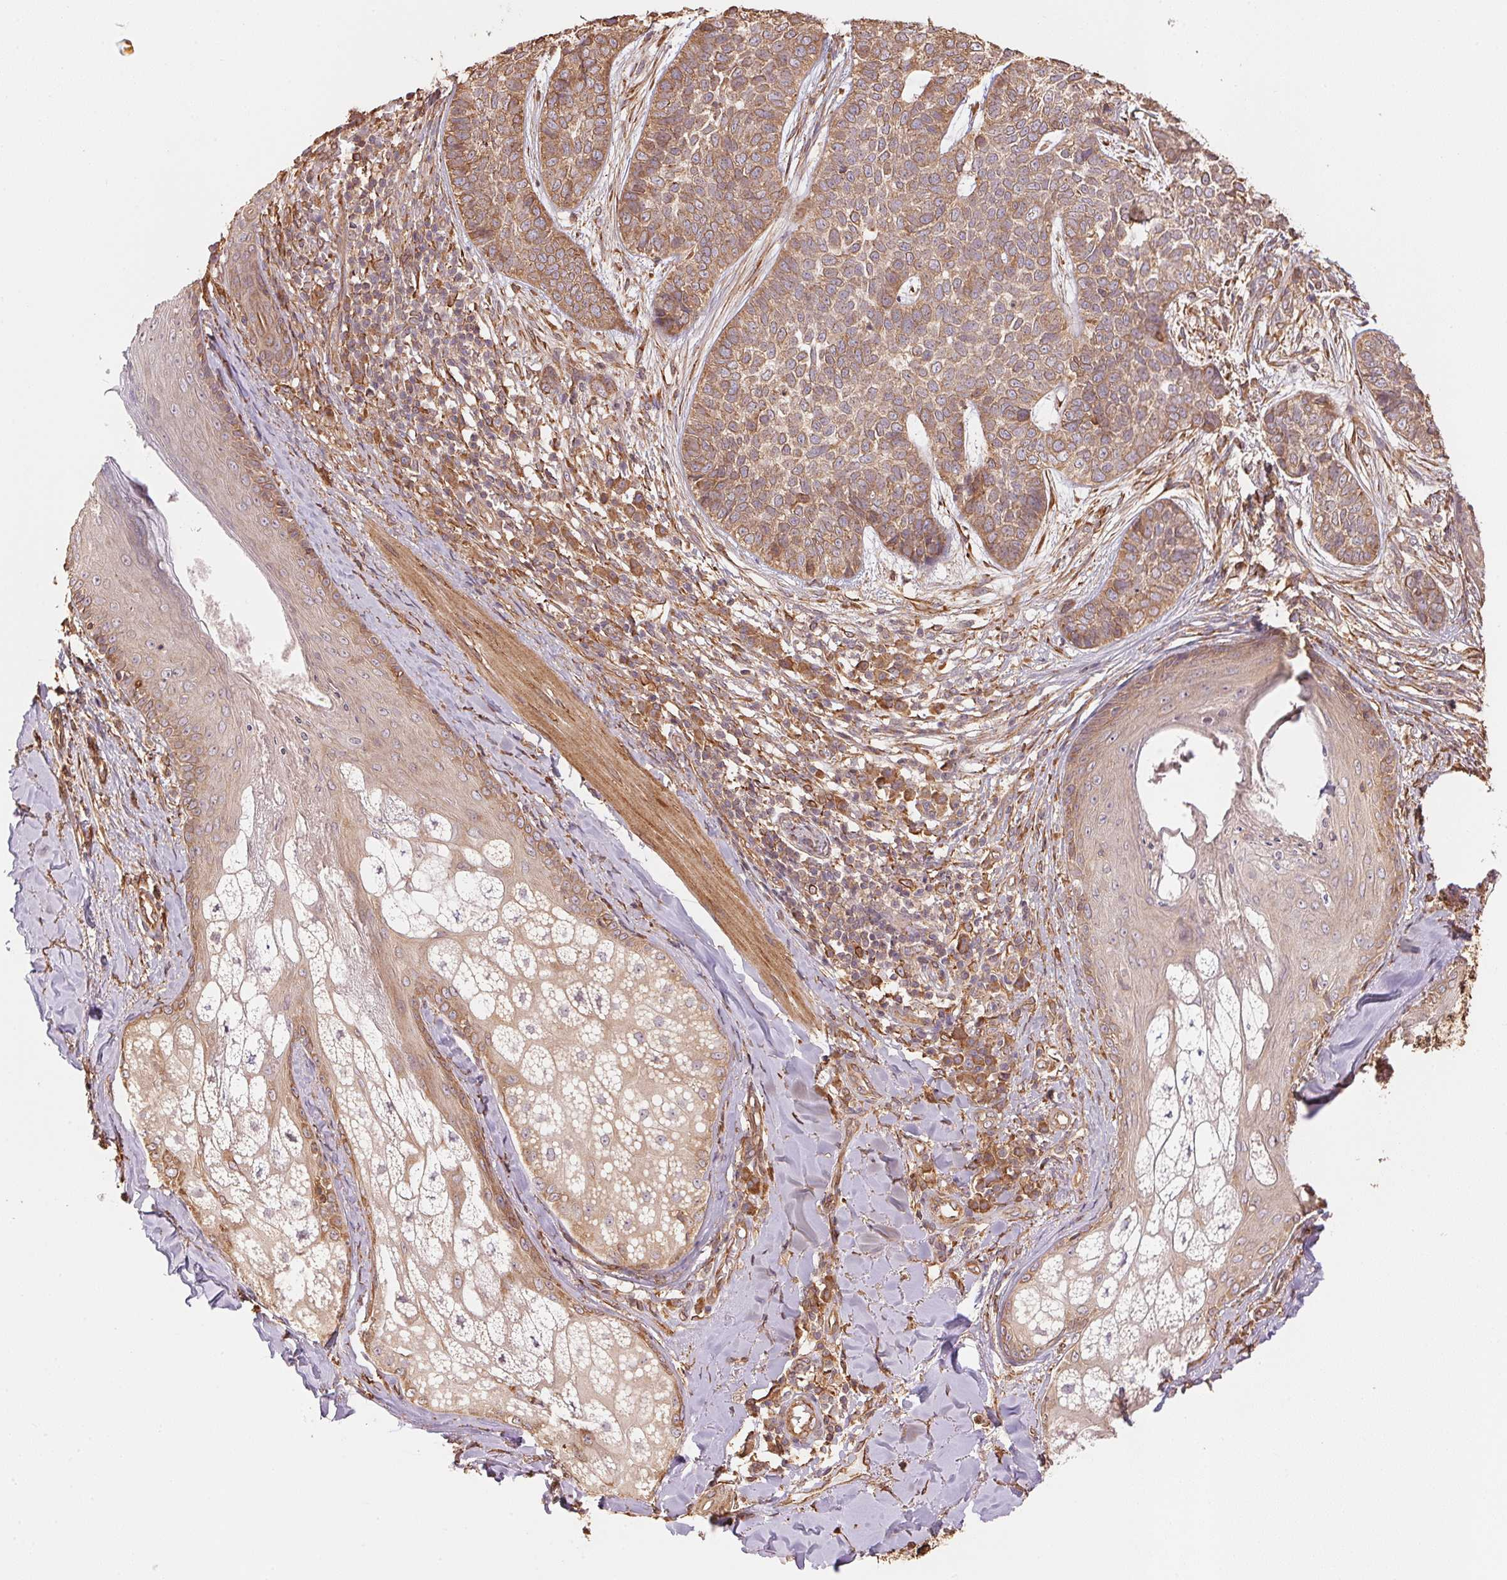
{"staining": {"intensity": "moderate", "quantity": ">75%", "location": "cytoplasmic/membranous"}, "tissue": "skin cancer", "cell_type": "Tumor cells", "image_type": "cancer", "snomed": [{"axis": "morphology", "description": "Basal cell carcinoma"}, {"axis": "topography", "description": "Skin"}], "caption": "A high-resolution micrograph shows IHC staining of skin basal cell carcinoma, which shows moderate cytoplasmic/membranous expression in approximately >75% of tumor cells.", "gene": "C6orf163", "patient": {"sex": "female", "age": 69}}